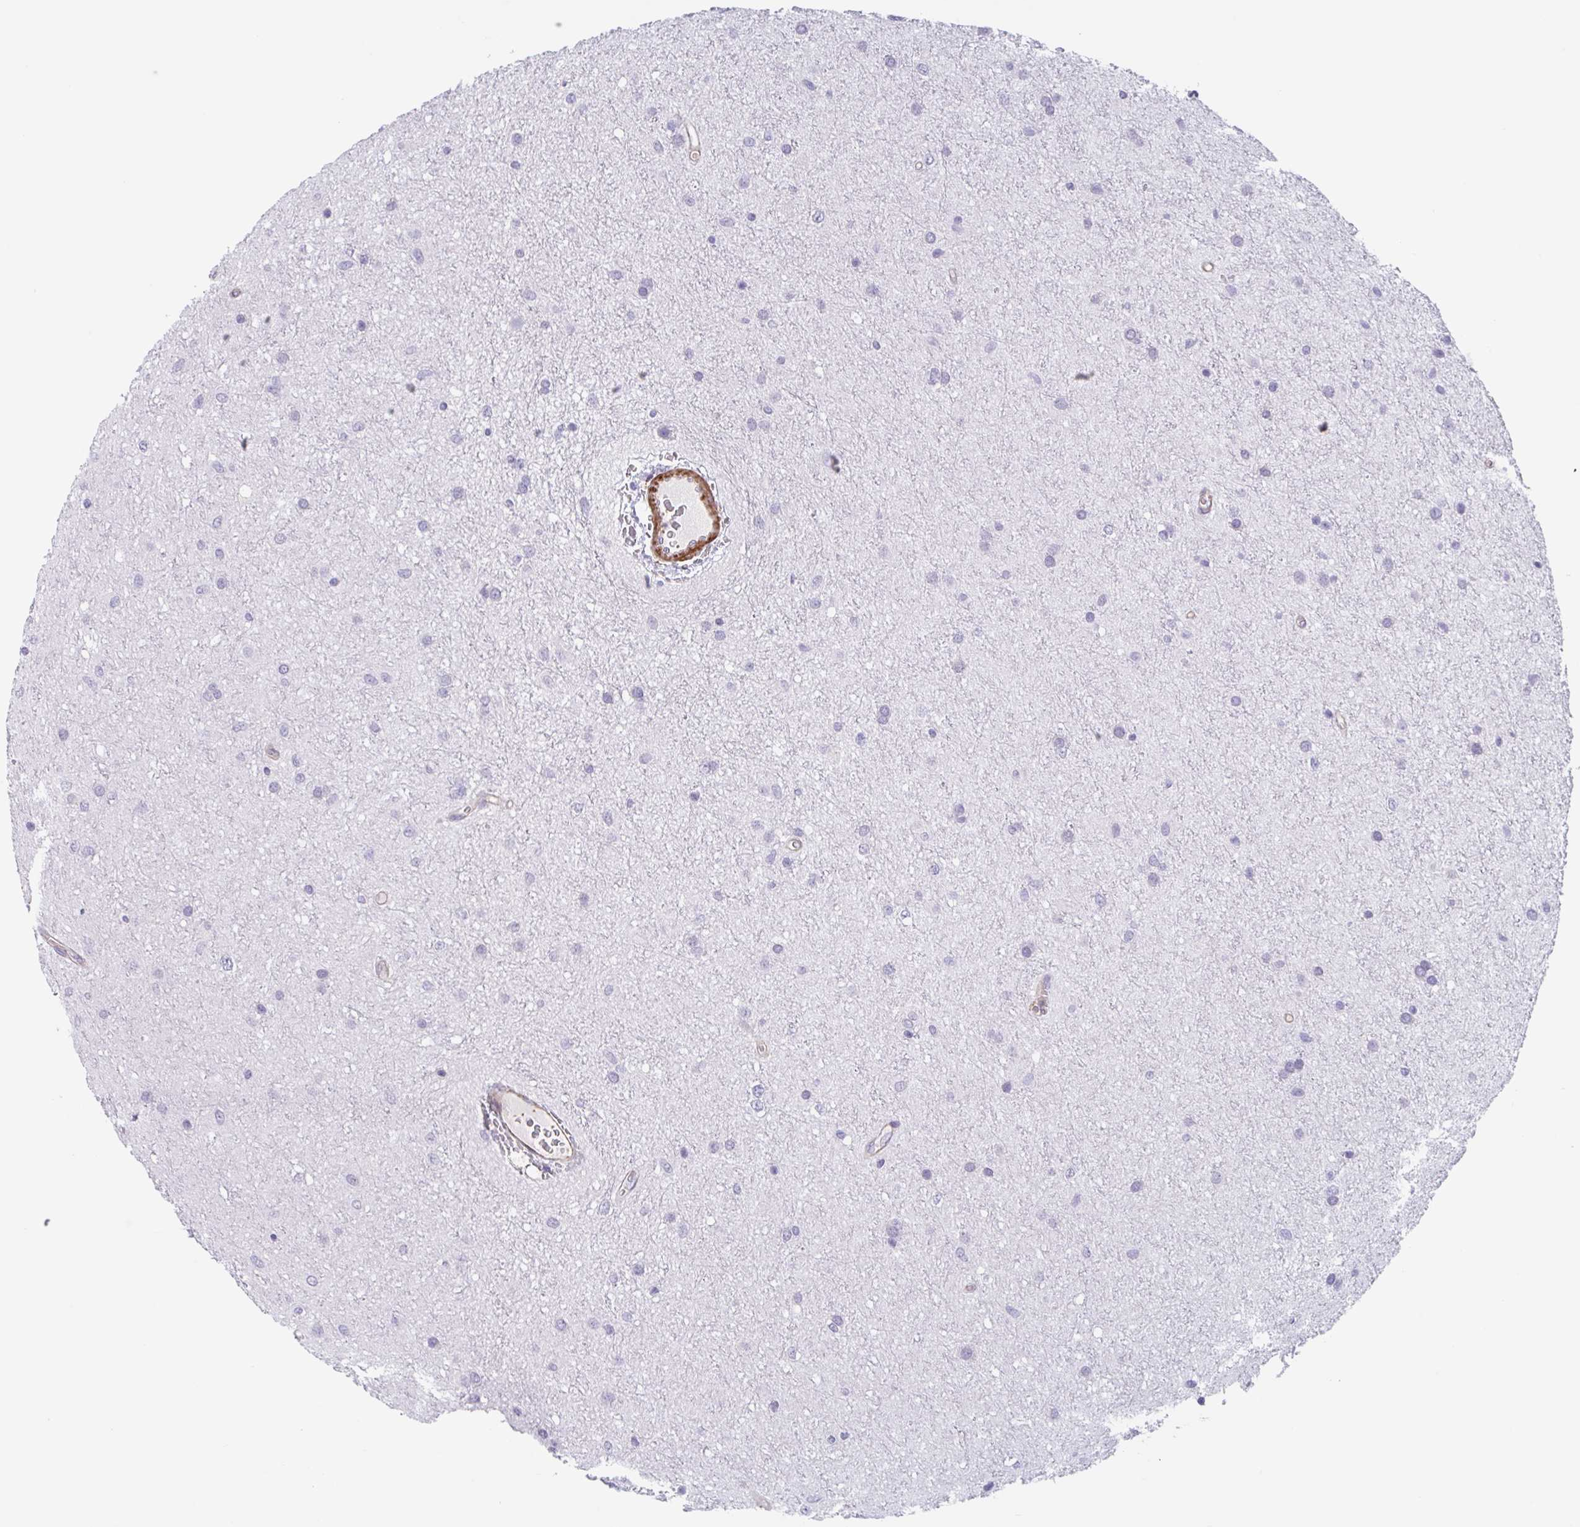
{"staining": {"intensity": "negative", "quantity": "none", "location": "none"}, "tissue": "glioma", "cell_type": "Tumor cells", "image_type": "cancer", "snomed": [{"axis": "morphology", "description": "Glioma, malignant, Low grade"}, {"axis": "topography", "description": "Cerebellum"}], "caption": "Tumor cells show no significant positivity in low-grade glioma (malignant). Nuclei are stained in blue.", "gene": "SHISA7", "patient": {"sex": "female", "age": 5}}